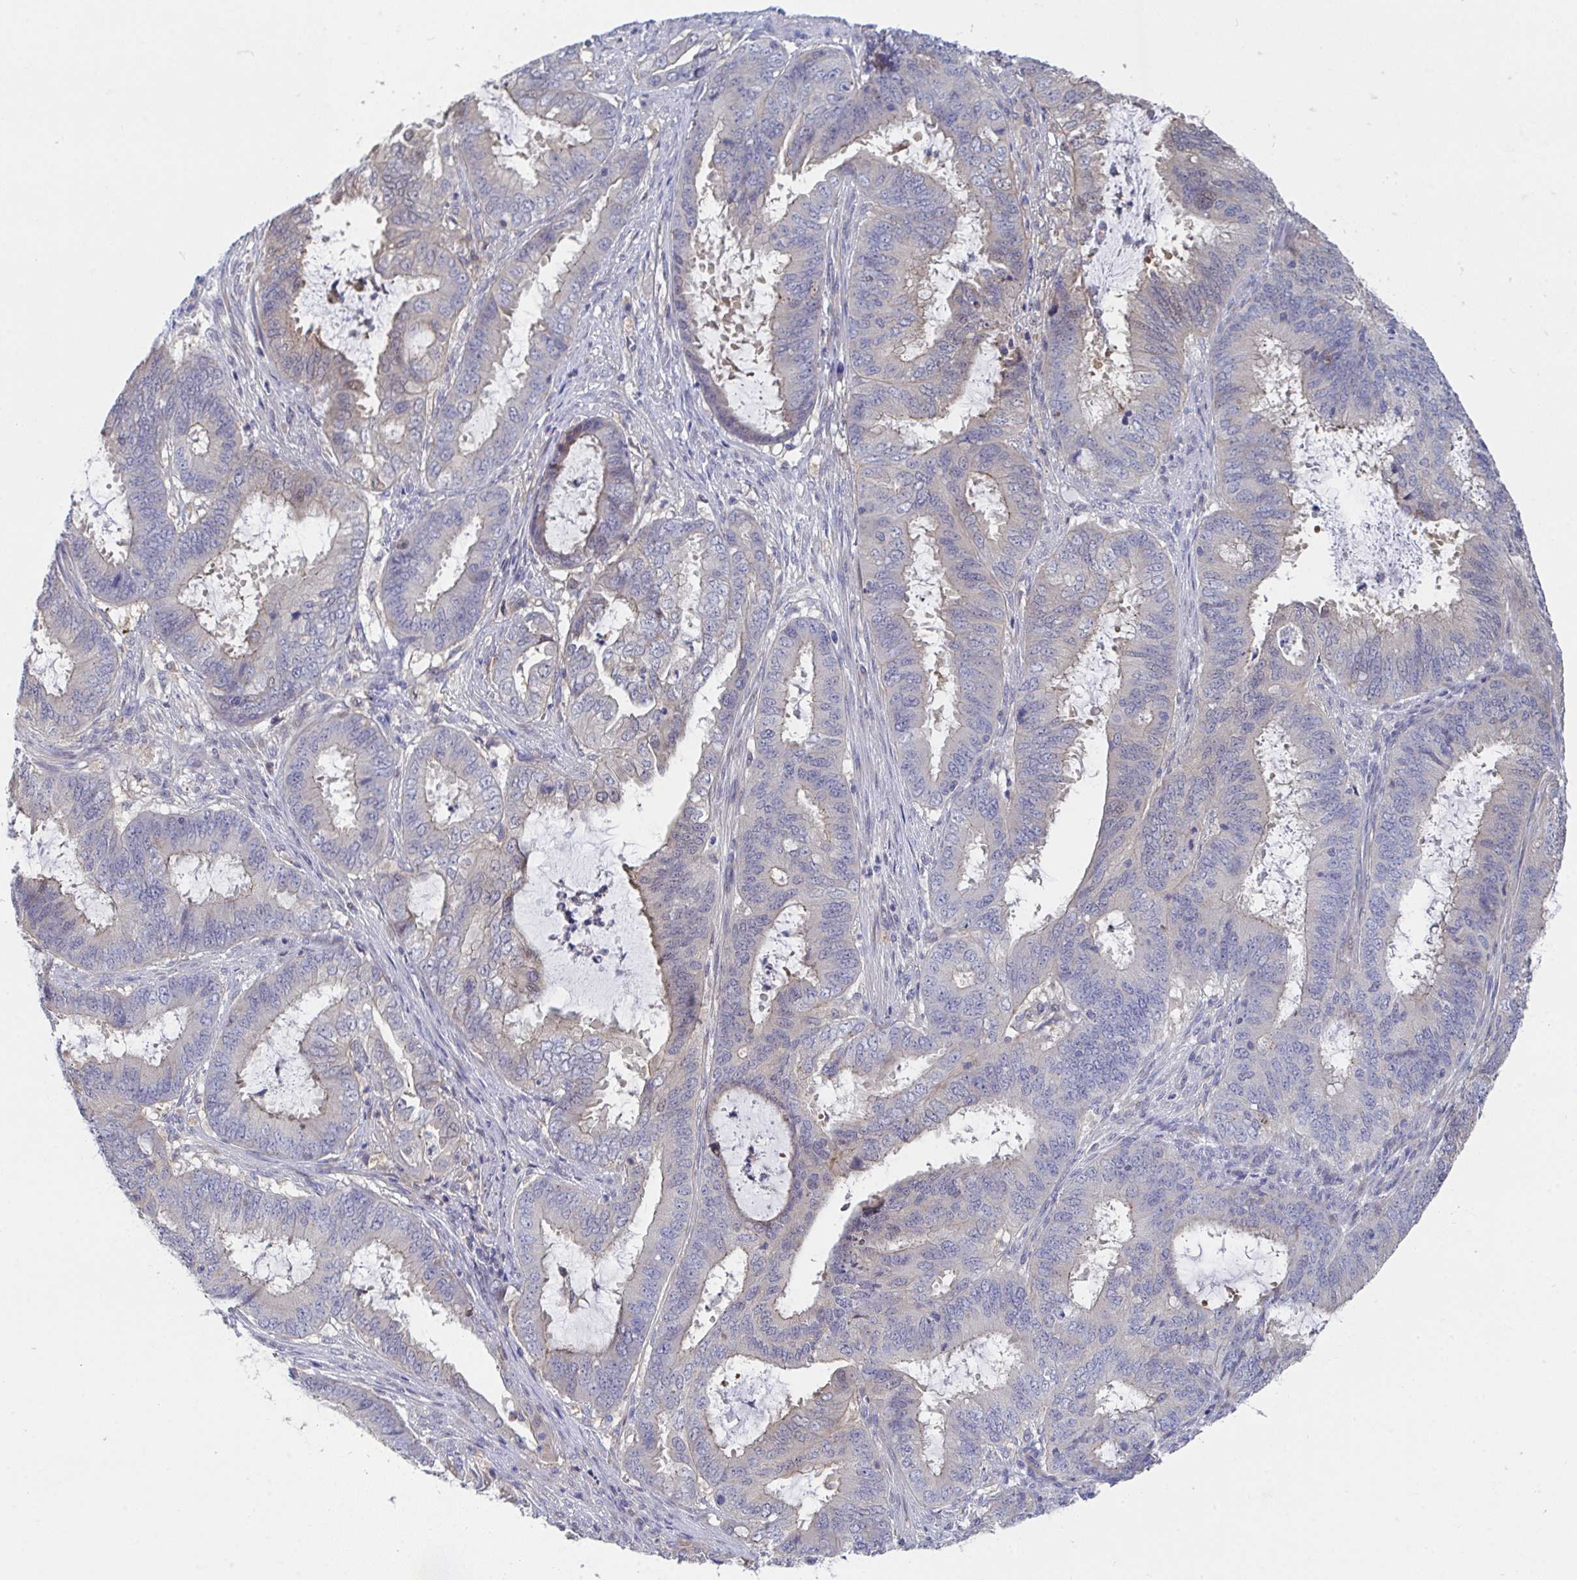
{"staining": {"intensity": "weak", "quantity": "<25%", "location": "cytoplasmic/membranous"}, "tissue": "endometrial cancer", "cell_type": "Tumor cells", "image_type": "cancer", "snomed": [{"axis": "morphology", "description": "Adenocarcinoma, NOS"}, {"axis": "topography", "description": "Endometrium"}], "caption": "The histopathology image exhibits no staining of tumor cells in endometrial adenocarcinoma. (DAB immunohistochemistry, high magnification).", "gene": "P2RX3", "patient": {"sex": "female", "age": 51}}